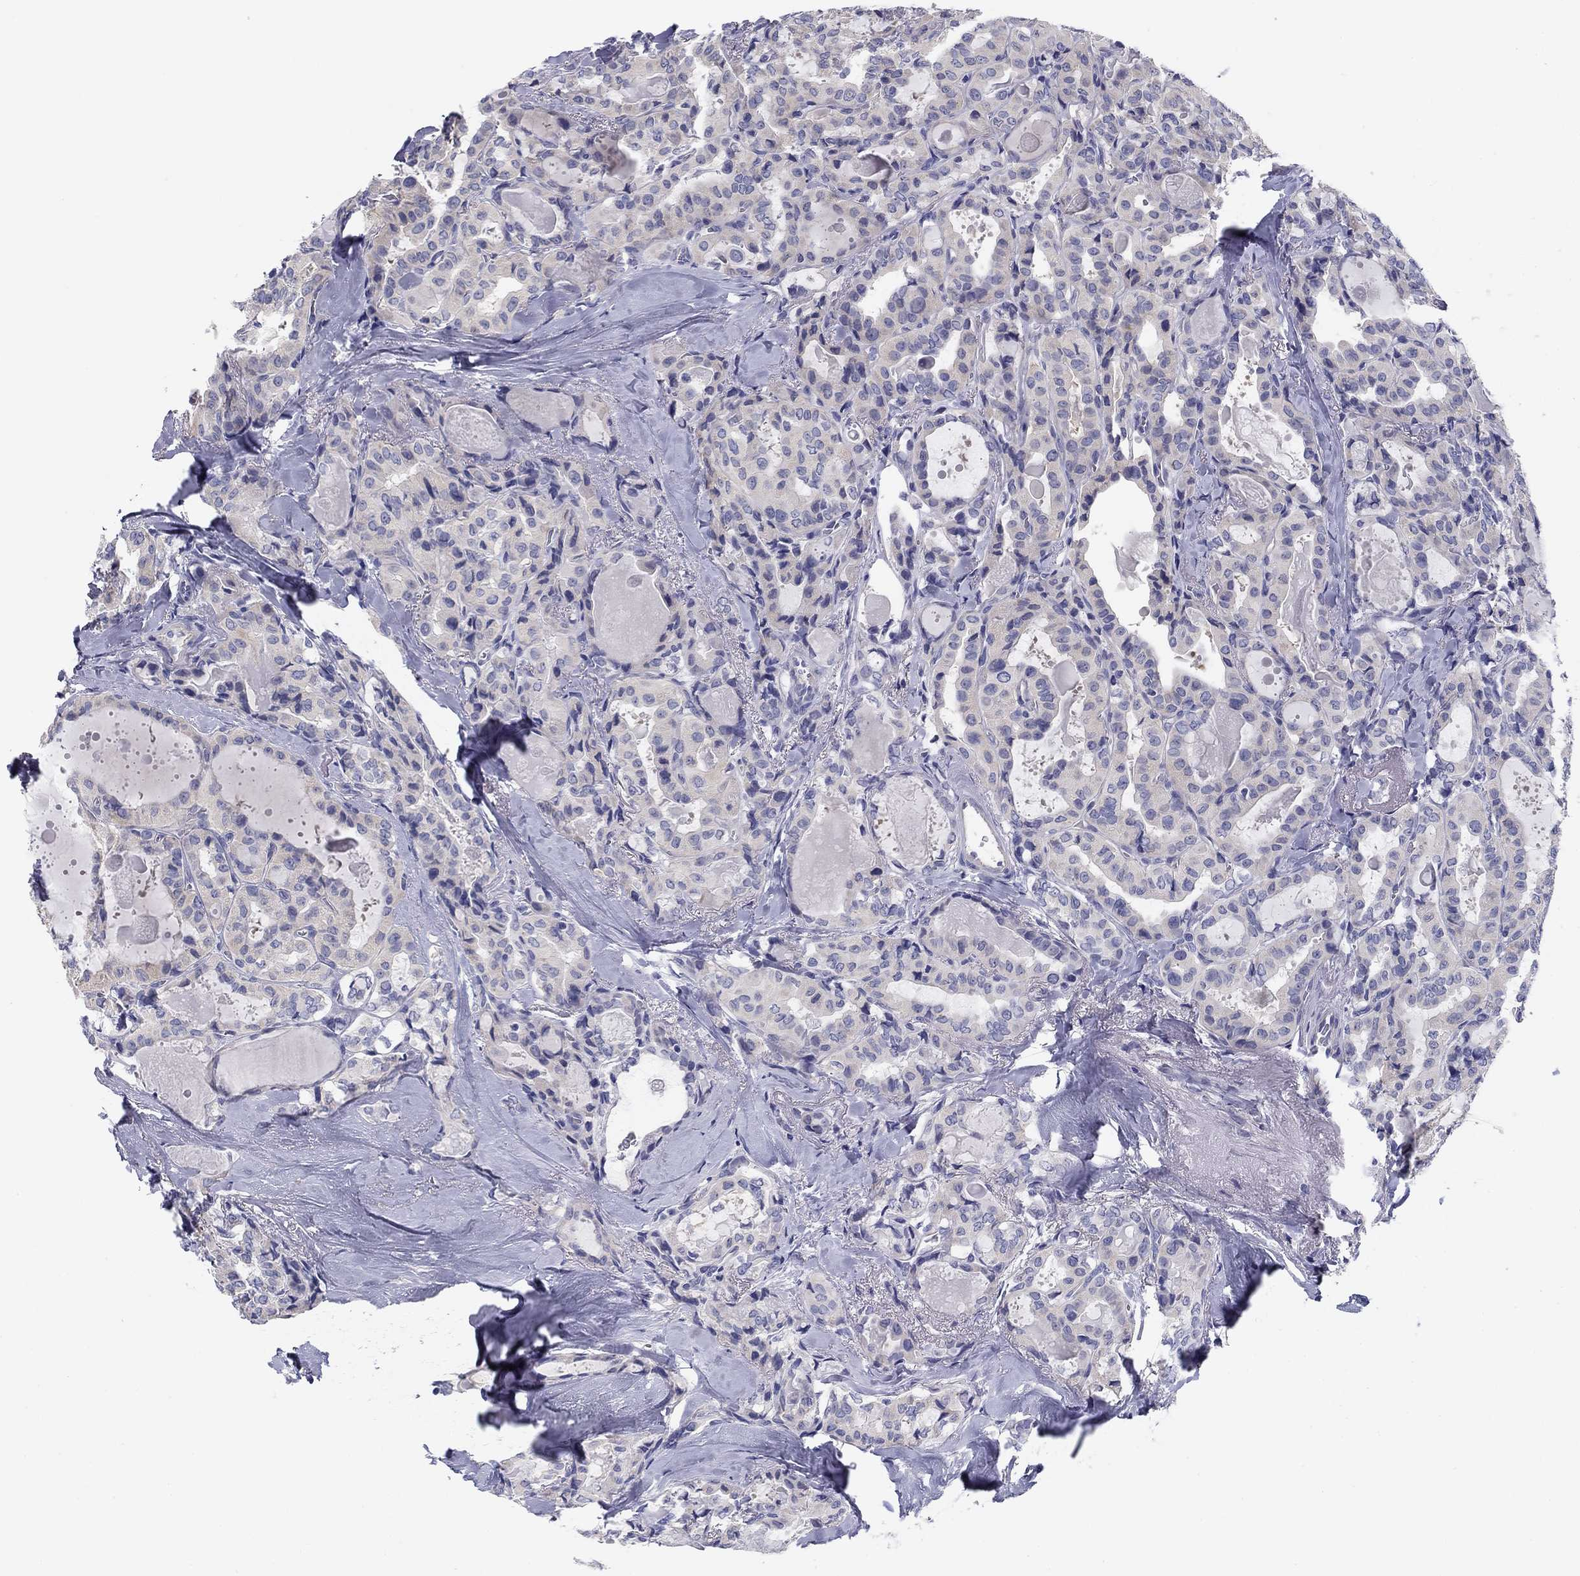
{"staining": {"intensity": "negative", "quantity": "none", "location": "none"}, "tissue": "thyroid cancer", "cell_type": "Tumor cells", "image_type": "cancer", "snomed": [{"axis": "morphology", "description": "Papillary adenocarcinoma, NOS"}, {"axis": "topography", "description": "Thyroid gland"}], "caption": "A high-resolution image shows immunohistochemistry staining of thyroid cancer, which demonstrates no significant positivity in tumor cells.", "gene": "SEPTIN3", "patient": {"sex": "female", "age": 41}}